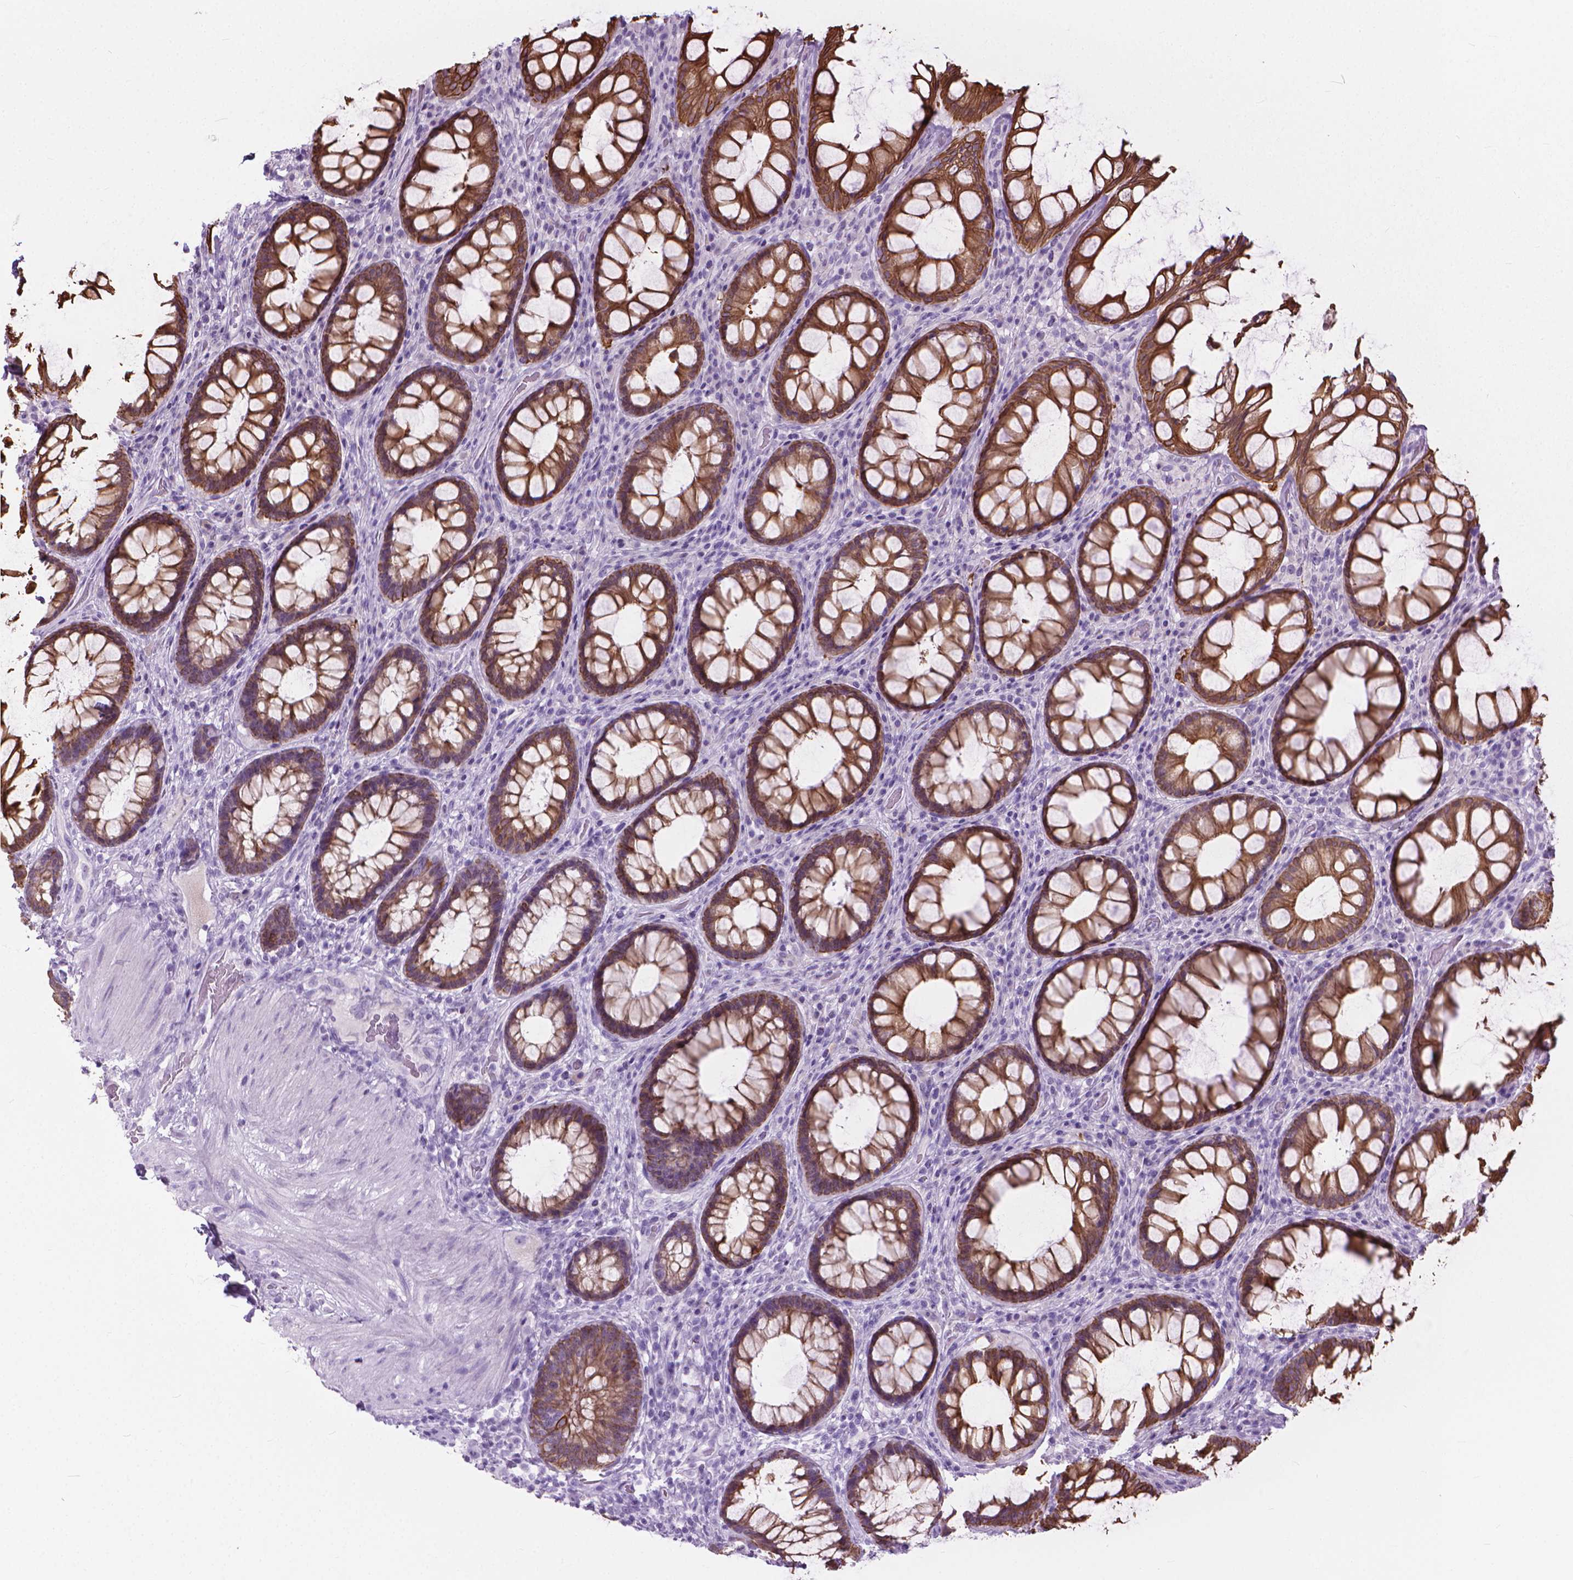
{"staining": {"intensity": "strong", "quantity": ">75%", "location": "cytoplasmic/membranous"}, "tissue": "rectum", "cell_type": "Glandular cells", "image_type": "normal", "snomed": [{"axis": "morphology", "description": "Normal tissue, NOS"}, {"axis": "topography", "description": "Rectum"}], "caption": "DAB (3,3'-diaminobenzidine) immunohistochemical staining of normal rectum exhibits strong cytoplasmic/membranous protein positivity in about >75% of glandular cells.", "gene": "HTR2B", "patient": {"sex": "male", "age": 72}}